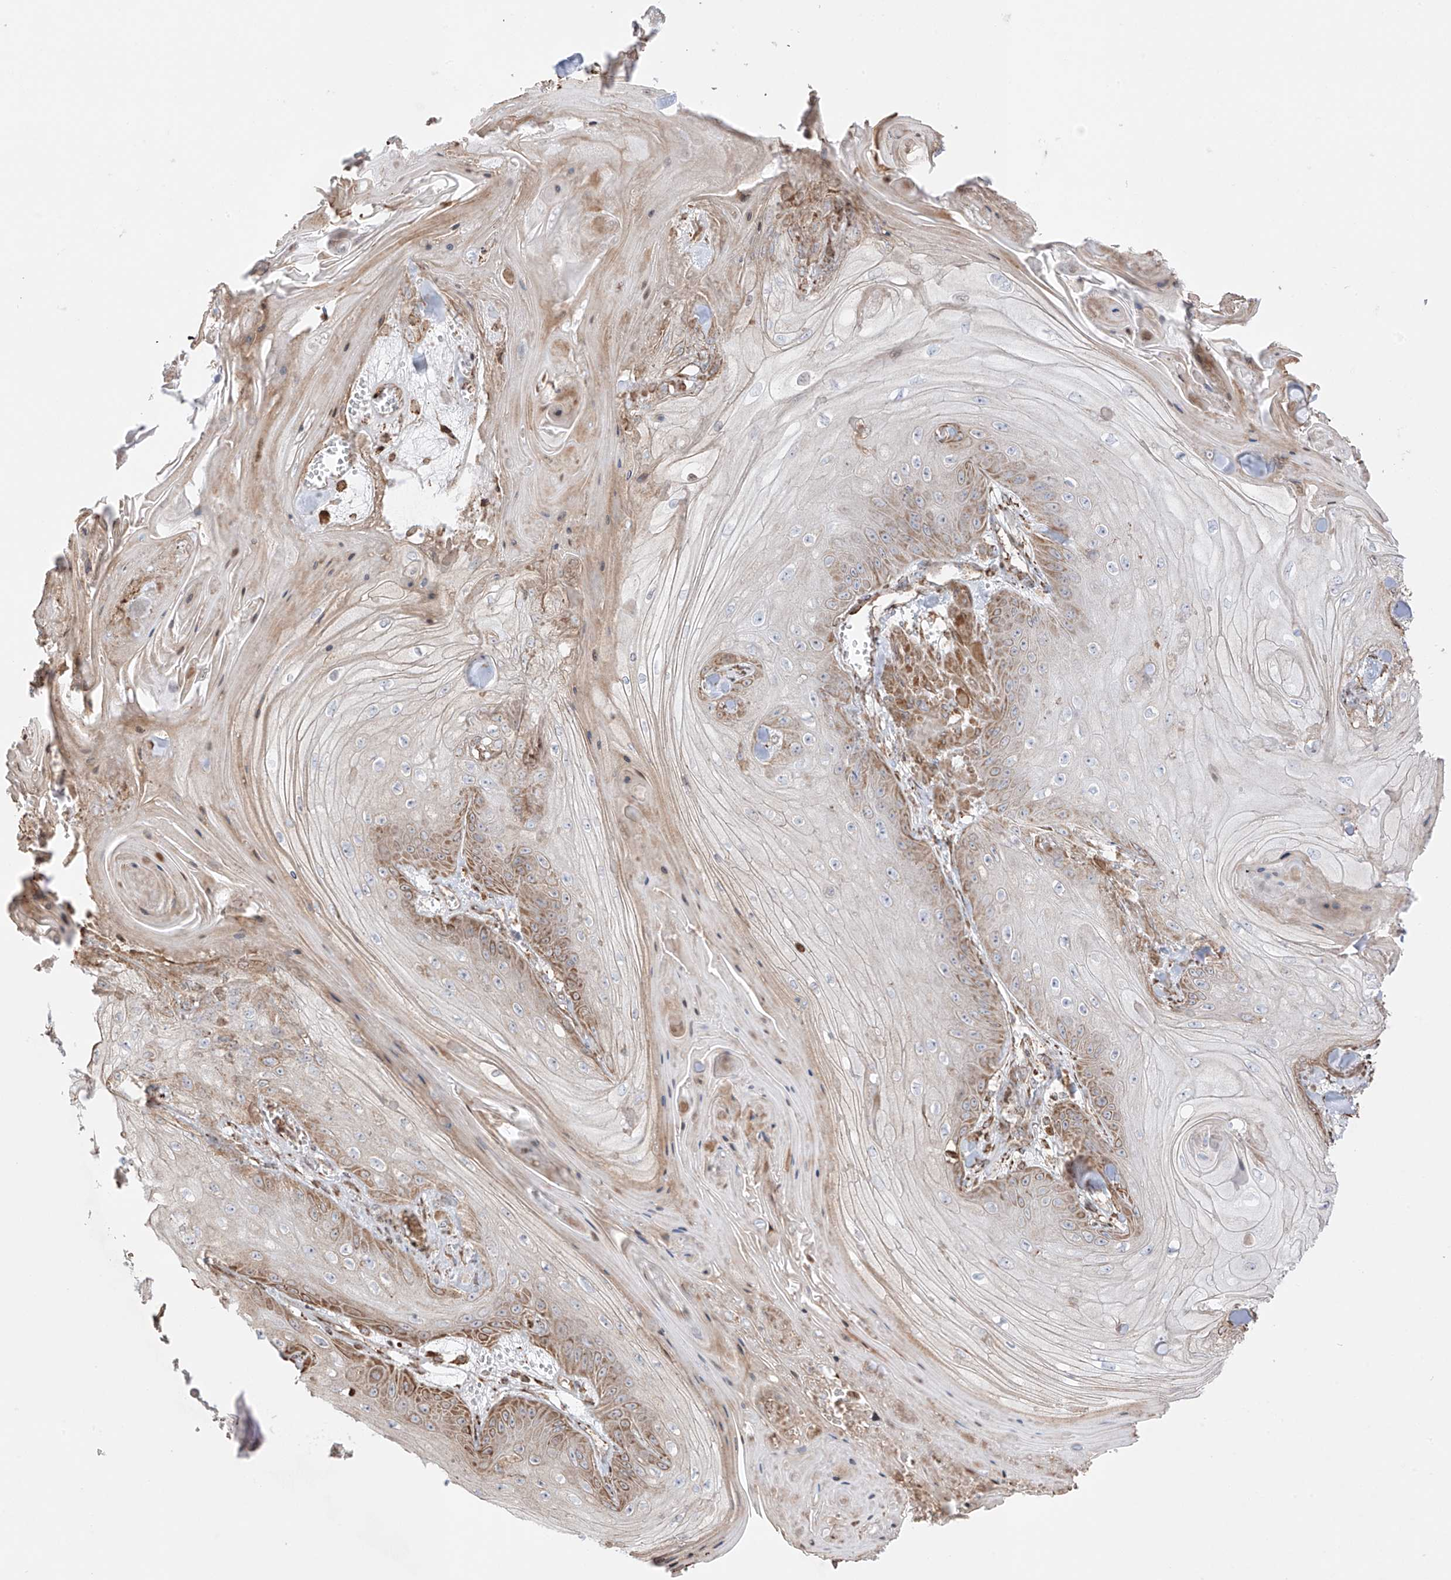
{"staining": {"intensity": "moderate", "quantity": "25%-75%", "location": "cytoplasmic/membranous"}, "tissue": "skin cancer", "cell_type": "Tumor cells", "image_type": "cancer", "snomed": [{"axis": "morphology", "description": "Squamous cell carcinoma, NOS"}, {"axis": "topography", "description": "Skin"}], "caption": "A brown stain shows moderate cytoplasmic/membranous positivity of a protein in skin cancer (squamous cell carcinoma) tumor cells.", "gene": "XKR3", "patient": {"sex": "male", "age": 74}}